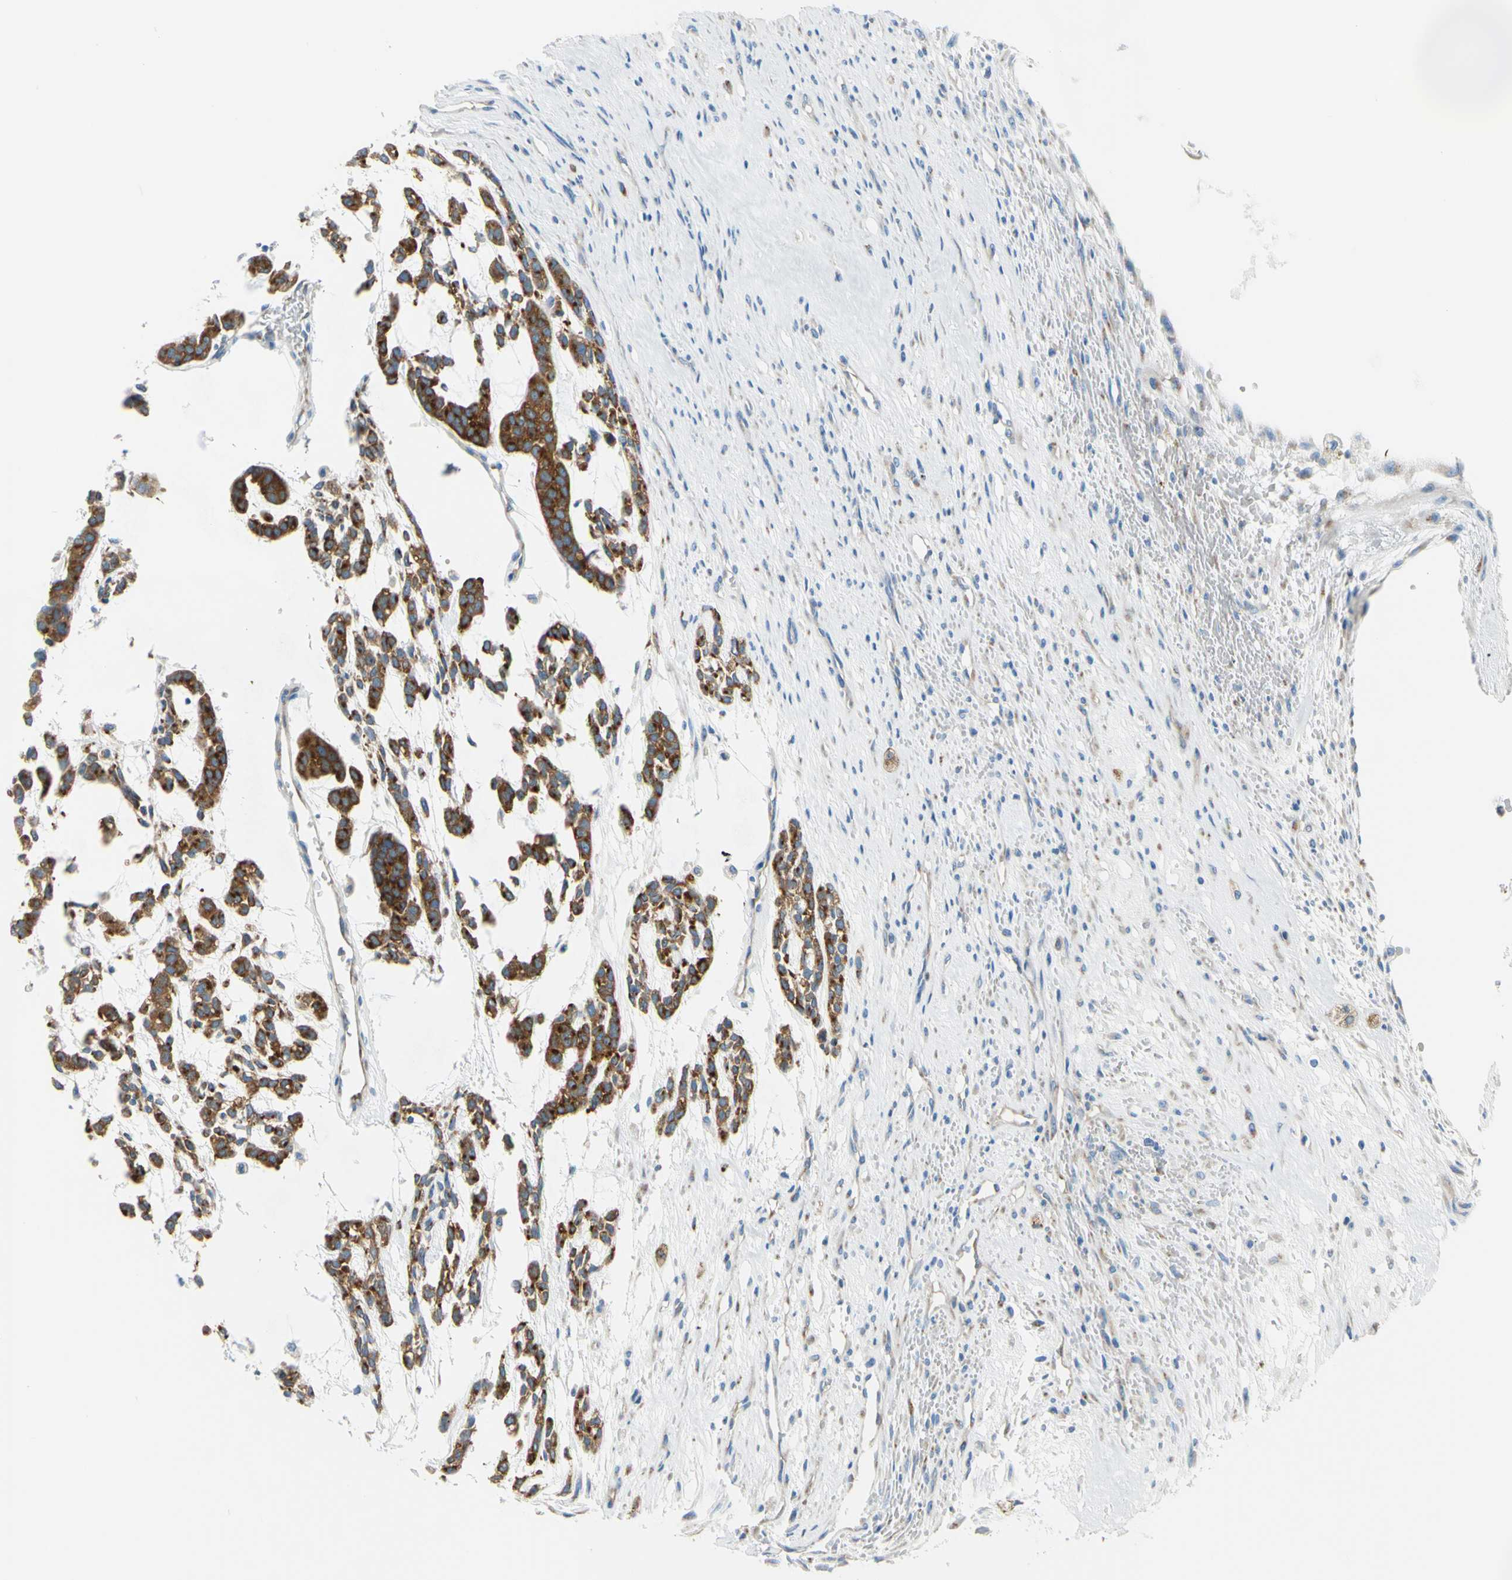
{"staining": {"intensity": "strong", "quantity": ">75%", "location": "cytoplasmic/membranous"}, "tissue": "head and neck cancer", "cell_type": "Tumor cells", "image_type": "cancer", "snomed": [{"axis": "morphology", "description": "Adenocarcinoma, NOS"}, {"axis": "morphology", "description": "Adenoma, NOS"}, {"axis": "topography", "description": "Head-Neck"}], "caption": "Strong cytoplasmic/membranous protein expression is appreciated in approximately >75% of tumor cells in adenocarcinoma (head and neck).", "gene": "FRMD4B", "patient": {"sex": "female", "age": 55}}